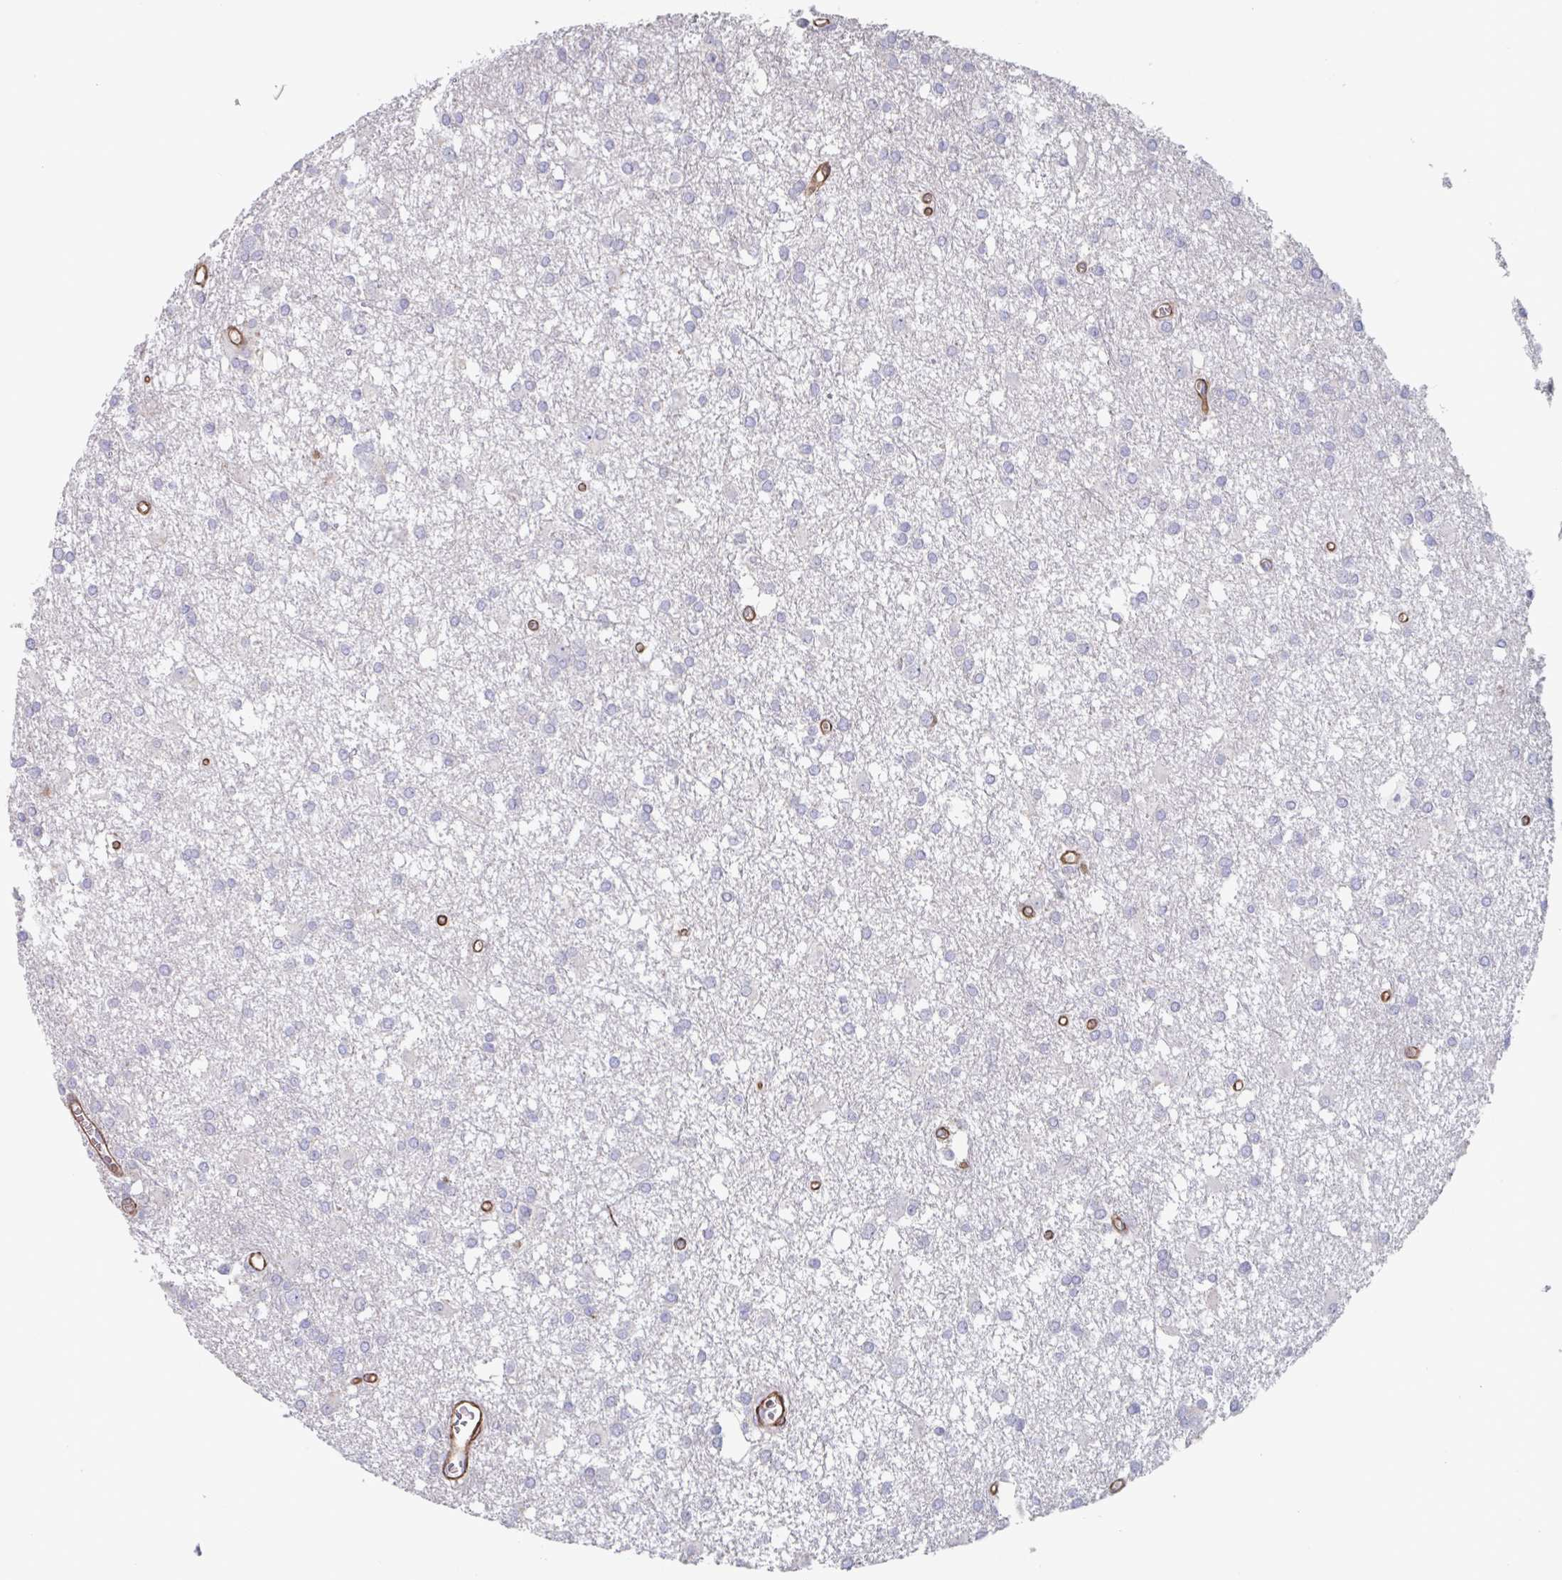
{"staining": {"intensity": "negative", "quantity": "none", "location": "none"}, "tissue": "glioma", "cell_type": "Tumor cells", "image_type": "cancer", "snomed": [{"axis": "morphology", "description": "Glioma, malignant, High grade"}, {"axis": "topography", "description": "Brain"}], "caption": "IHC photomicrograph of glioma stained for a protein (brown), which displays no staining in tumor cells.", "gene": "CITED4", "patient": {"sex": "male", "age": 48}}